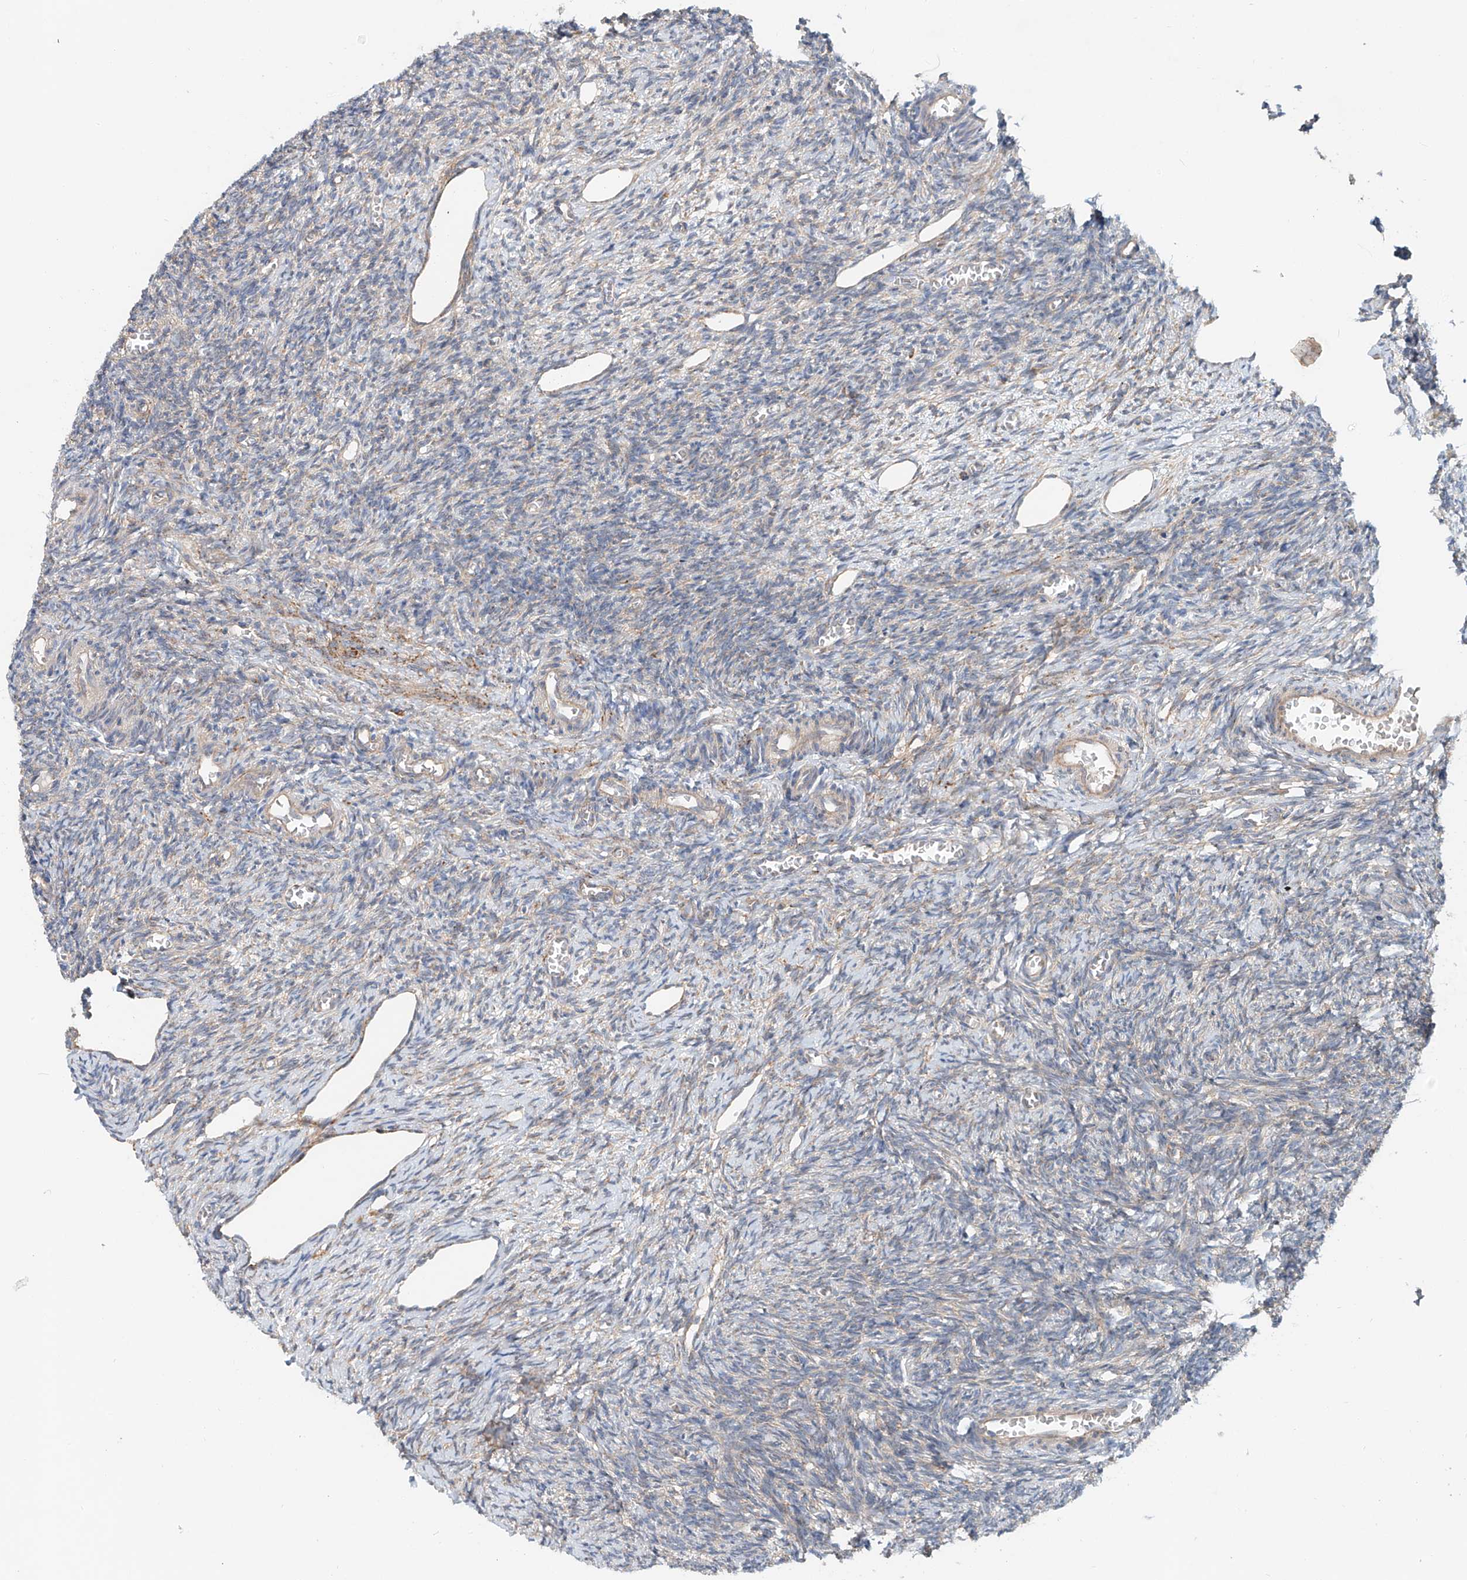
{"staining": {"intensity": "moderate", "quantity": "<25%", "location": "cytoplasmic/membranous"}, "tissue": "ovary", "cell_type": "Ovarian stroma cells", "image_type": "normal", "snomed": [{"axis": "morphology", "description": "Normal tissue, NOS"}, {"axis": "topography", "description": "Ovary"}], "caption": "Brown immunohistochemical staining in normal human ovary exhibits moderate cytoplasmic/membranous expression in about <25% of ovarian stroma cells.", "gene": "SNAP29", "patient": {"sex": "female", "age": 27}}